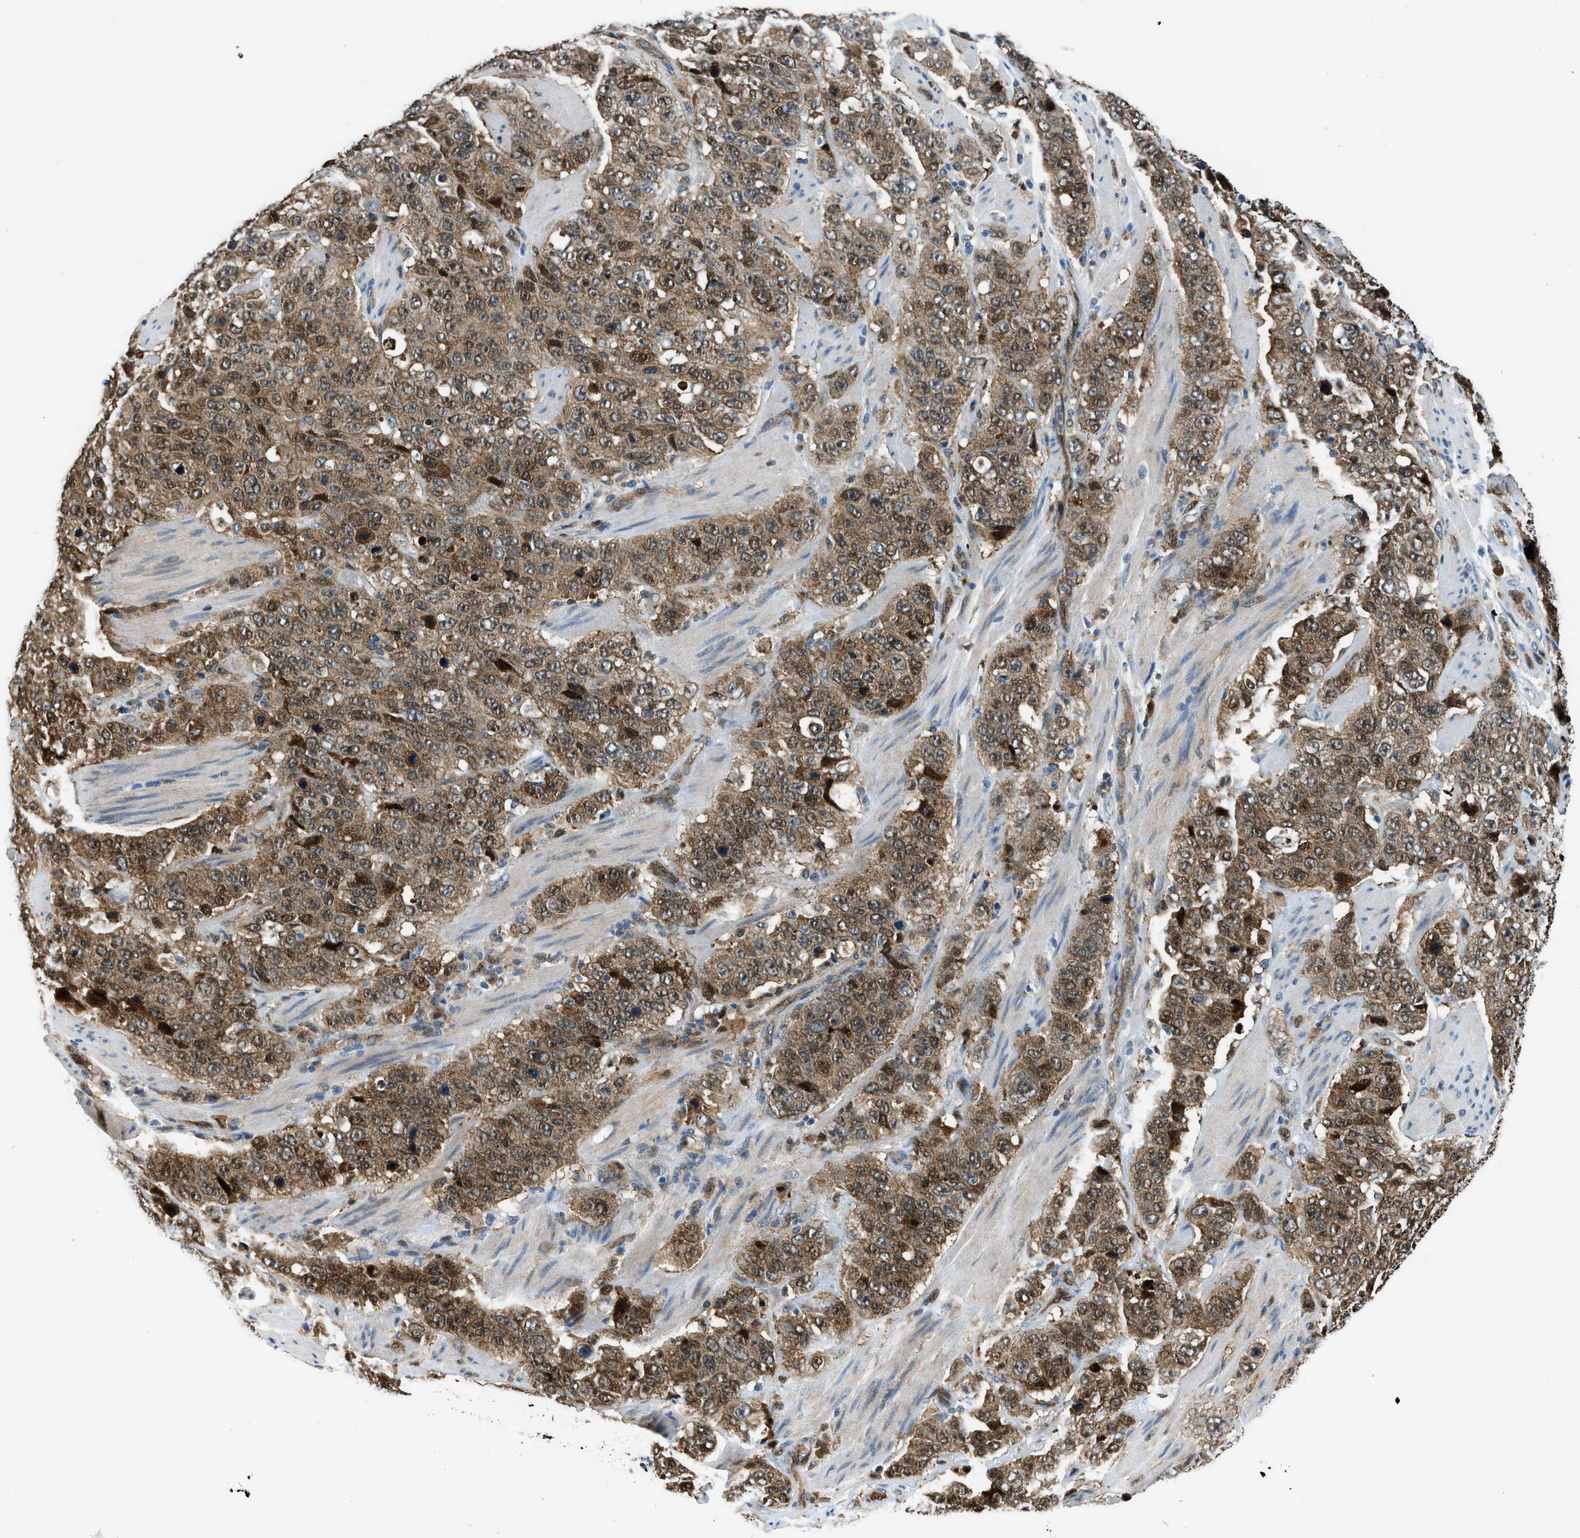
{"staining": {"intensity": "moderate", "quantity": ">75%", "location": "cytoplasmic/membranous,nuclear"}, "tissue": "stomach cancer", "cell_type": "Tumor cells", "image_type": "cancer", "snomed": [{"axis": "morphology", "description": "Adenocarcinoma, NOS"}, {"axis": "topography", "description": "Stomach"}], "caption": "Immunohistochemical staining of adenocarcinoma (stomach) displays medium levels of moderate cytoplasmic/membranous and nuclear expression in about >75% of tumor cells. (IHC, brightfield microscopy, high magnification).", "gene": "YWHAE", "patient": {"sex": "male", "age": 48}}